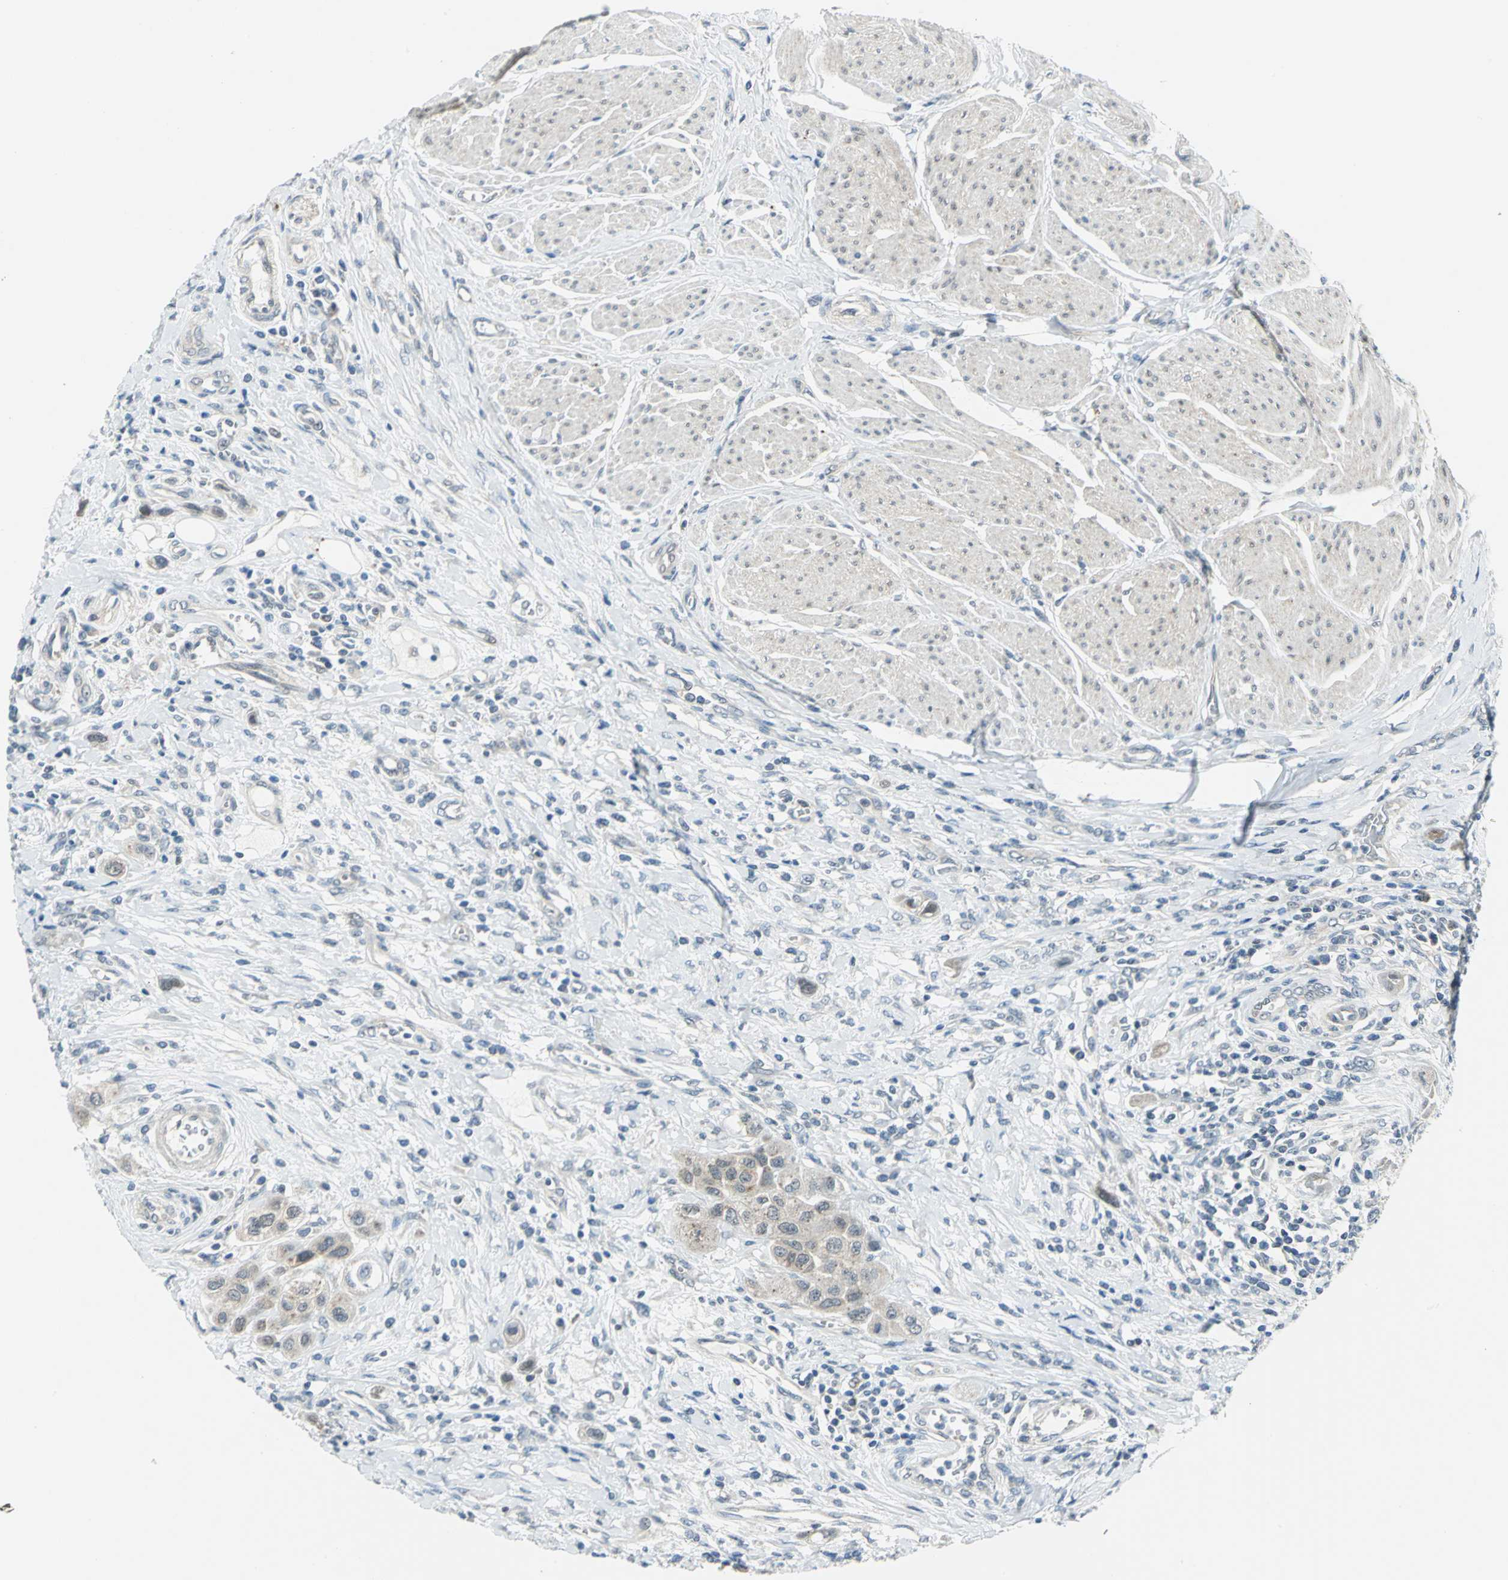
{"staining": {"intensity": "weak", "quantity": ">75%", "location": "cytoplasmic/membranous"}, "tissue": "urothelial cancer", "cell_type": "Tumor cells", "image_type": "cancer", "snomed": [{"axis": "morphology", "description": "Urothelial carcinoma, High grade"}, {"axis": "topography", "description": "Urinary bladder"}], "caption": "Approximately >75% of tumor cells in urothelial cancer show weak cytoplasmic/membranous protein positivity as visualized by brown immunohistochemical staining.", "gene": "PIN1", "patient": {"sex": "male", "age": 50}}